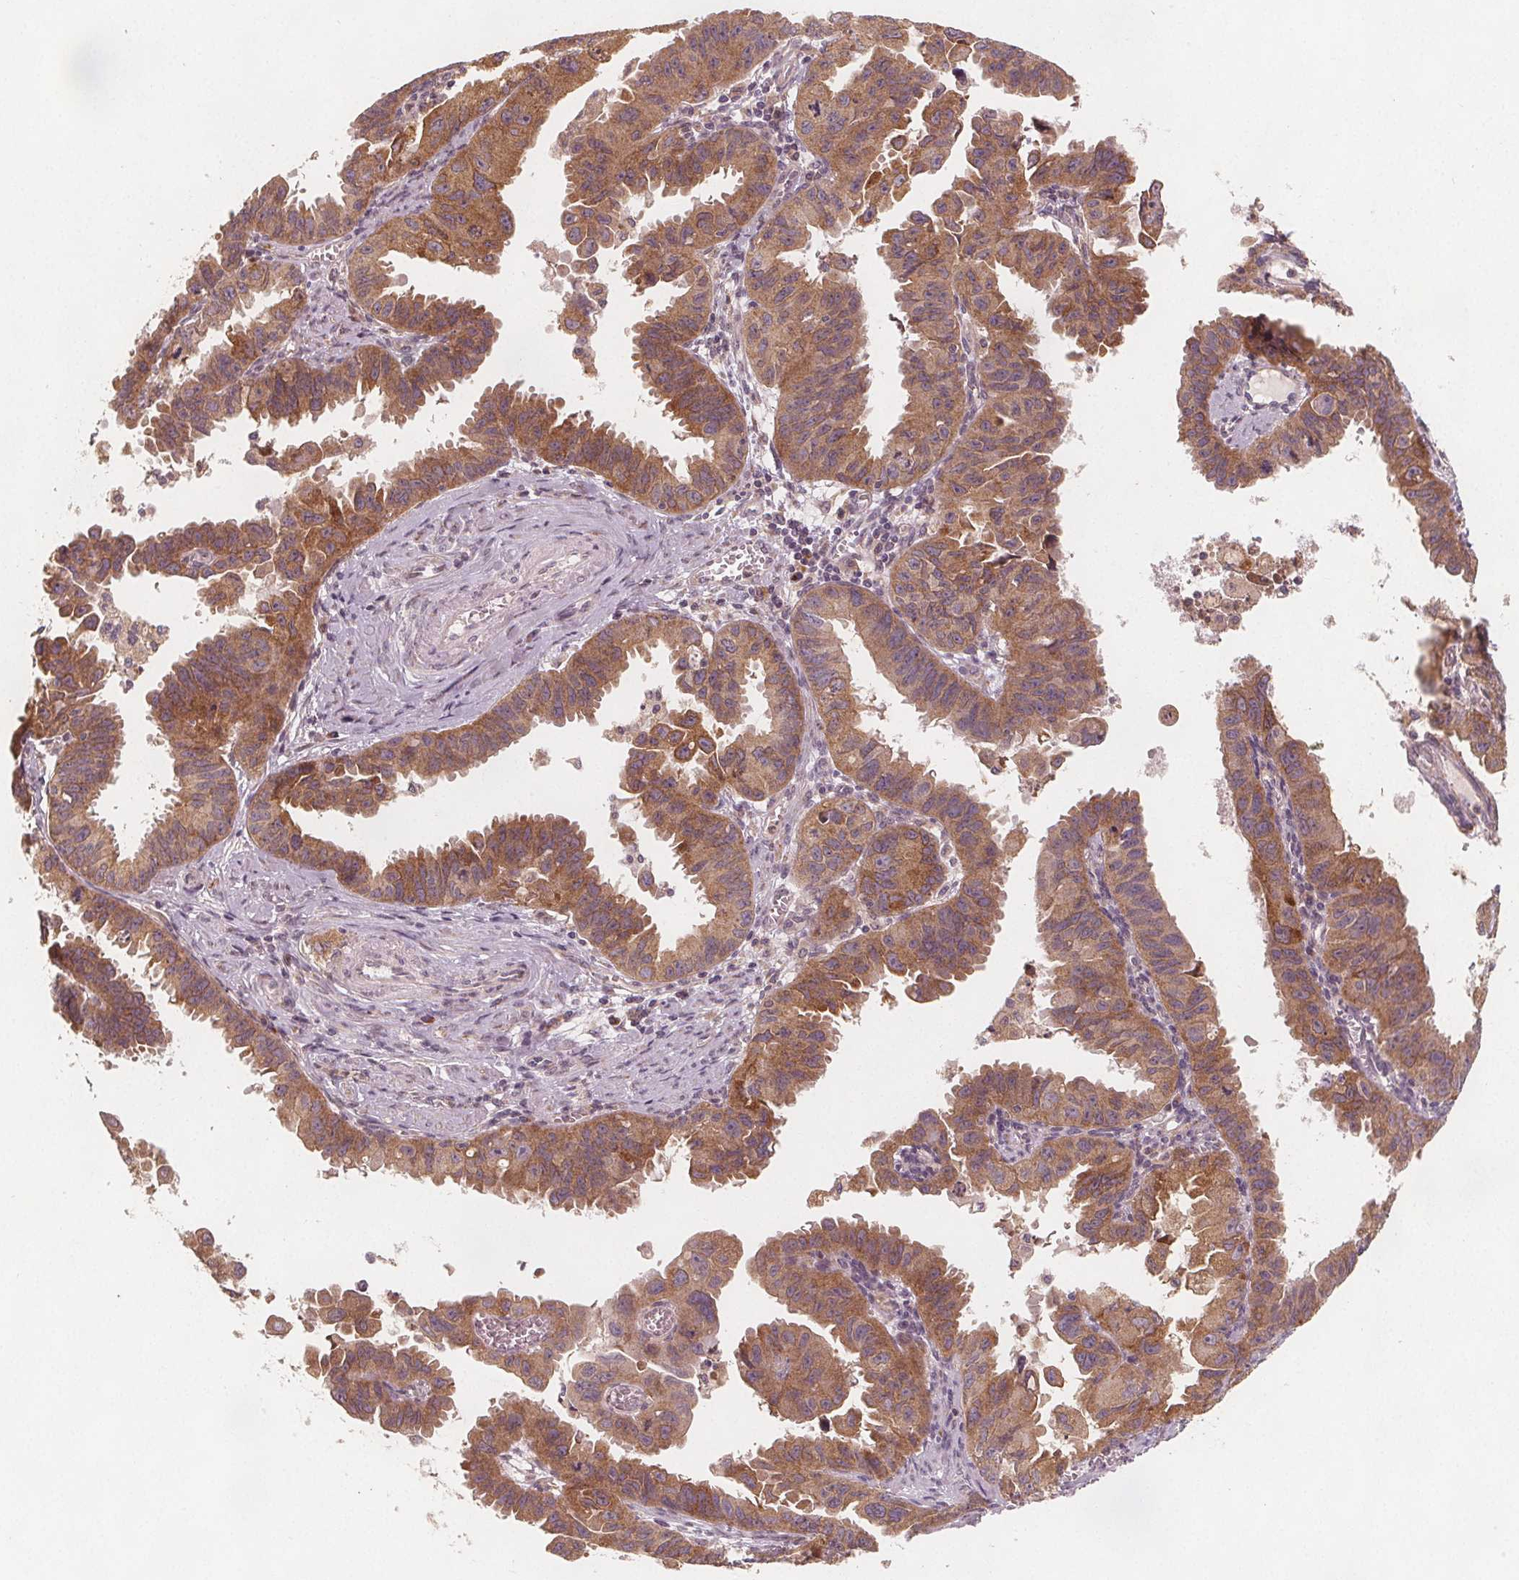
{"staining": {"intensity": "moderate", "quantity": ">75%", "location": "cytoplasmic/membranous"}, "tissue": "ovarian cancer", "cell_type": "Tumor cells", "image_type": "cancer", "snomed": [{"axis": "morphology", "description": "Carcinoma, endometroid"}, {"axis": "topography", "description": "Ovary"}], "caption": "Protein expression analysis of ovarian cancer demonstrates moderate cytoplasmic/membranous positivity in about >75% of tumor cells. Nuclei are stained in blue.", "gene": "NCSTN", "patient": {"sex": "female", "age": 85}}